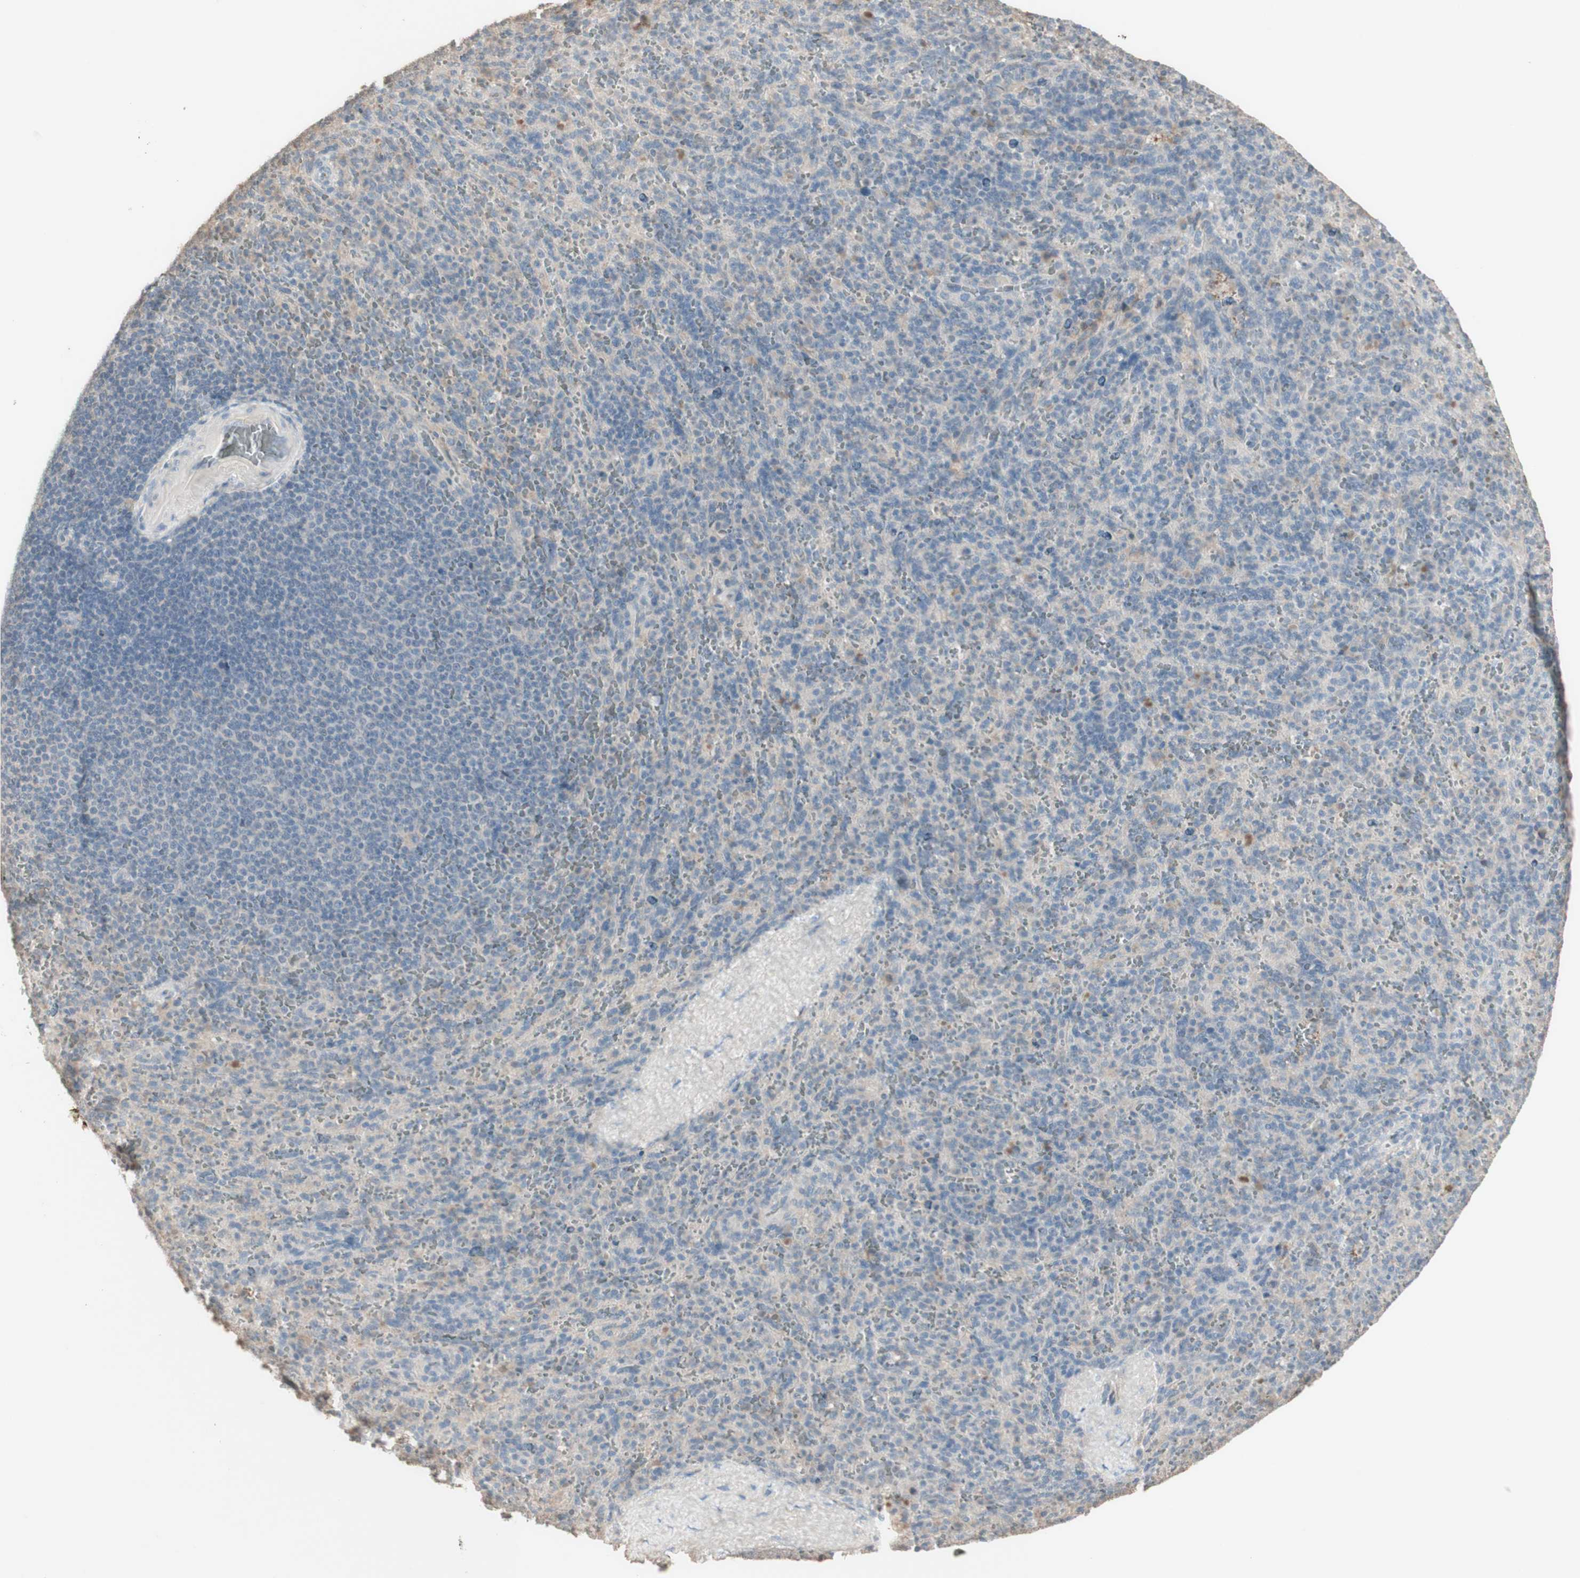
{"staining": {"intensity": "negative", "quantity": "none", "location": "none"}, "tissue": "spleen", "cell_type": "Cells in red pulp", "image_type": "normal", "snomed": [{"axis": "morphology", "description": "Normal tissue, NOS"}, {"axis": "topography", "description": "Spleen"}], "caption": "The micrograph demonstrates no significant positivity in cells in red pulp of spleen.", "gene": "IFNG", "patient": {"sex": "male", "age": 36}}